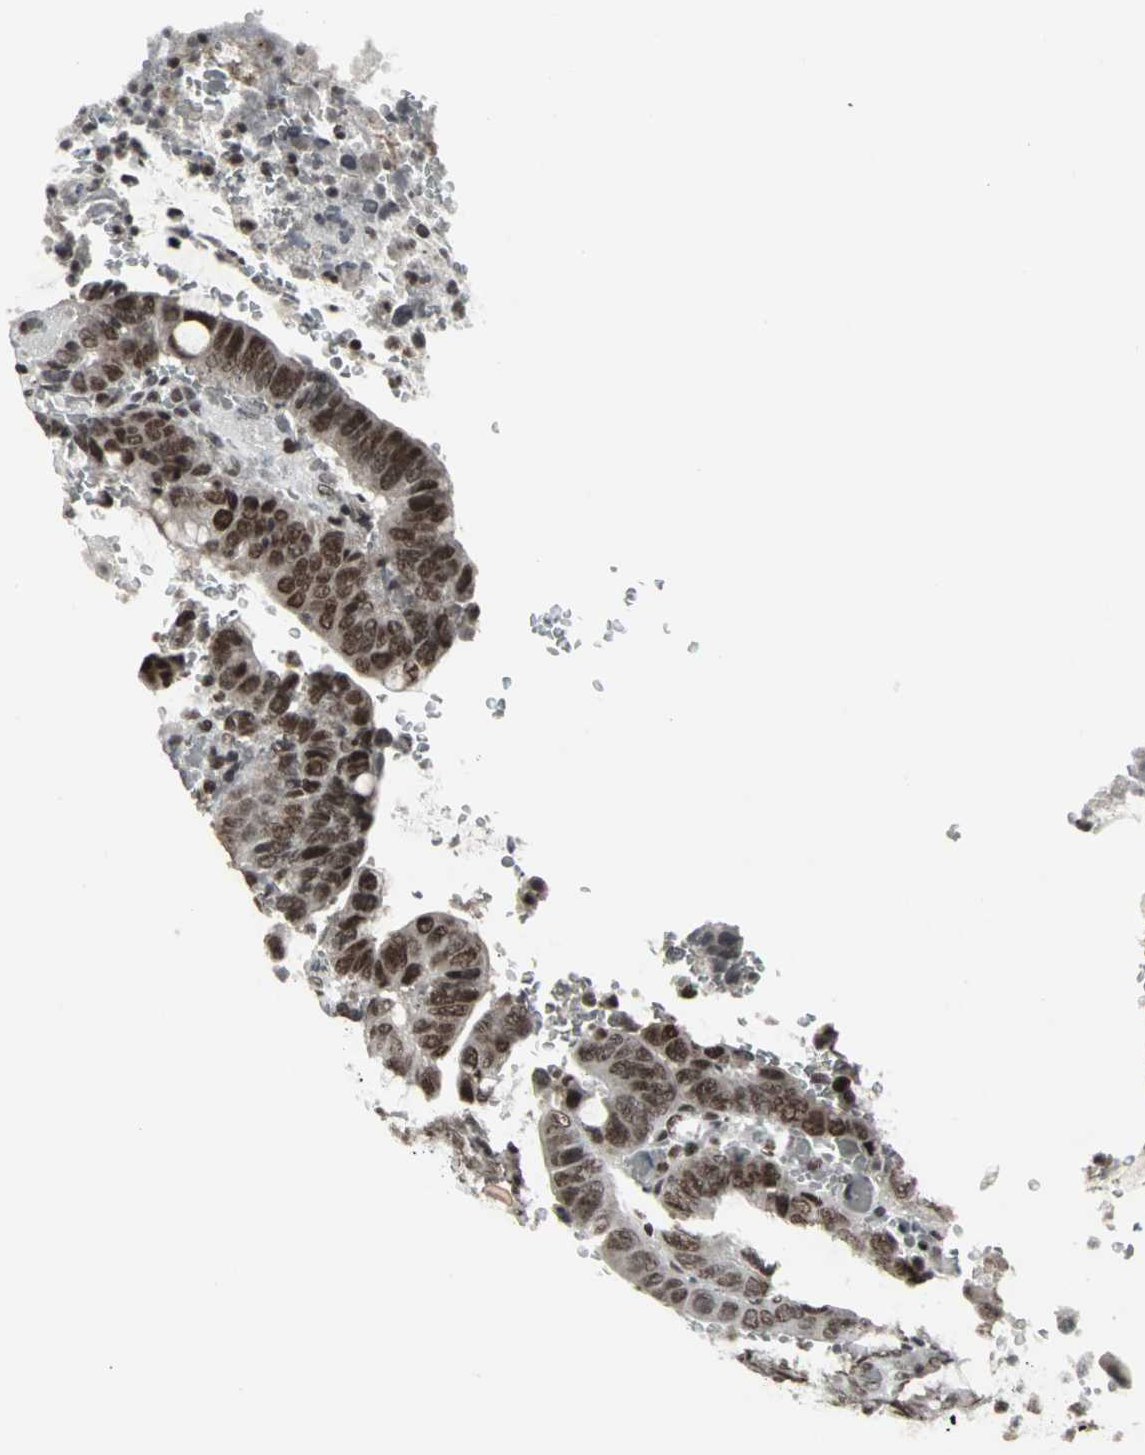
{"staining": {"intensity": "strong", "quantity": ">75%", "location": "nuclear"}, "tissue": "colorectal cancer", "cell_type": "Tumor cells", "image_type": "cancer", "snomed": [{"axis": "morphology", "description": "Normal tissue, NOS"}, {"axis": "morphology", "description": "Adenocarcinoma, NOS"}, {"axis": "topography", "description": "Rectum"}, {"axis": "topography", "description": "Peripheral nerve tissue"}], "caption": "About >75% of tumor cells in human colorectal adenocarcinoma demonstrate strong nuclear protein positivity as visualized by brown immunohistochemical staining.", "gene": "PNKP", "patient": {"sex": "male", "age": 92}}